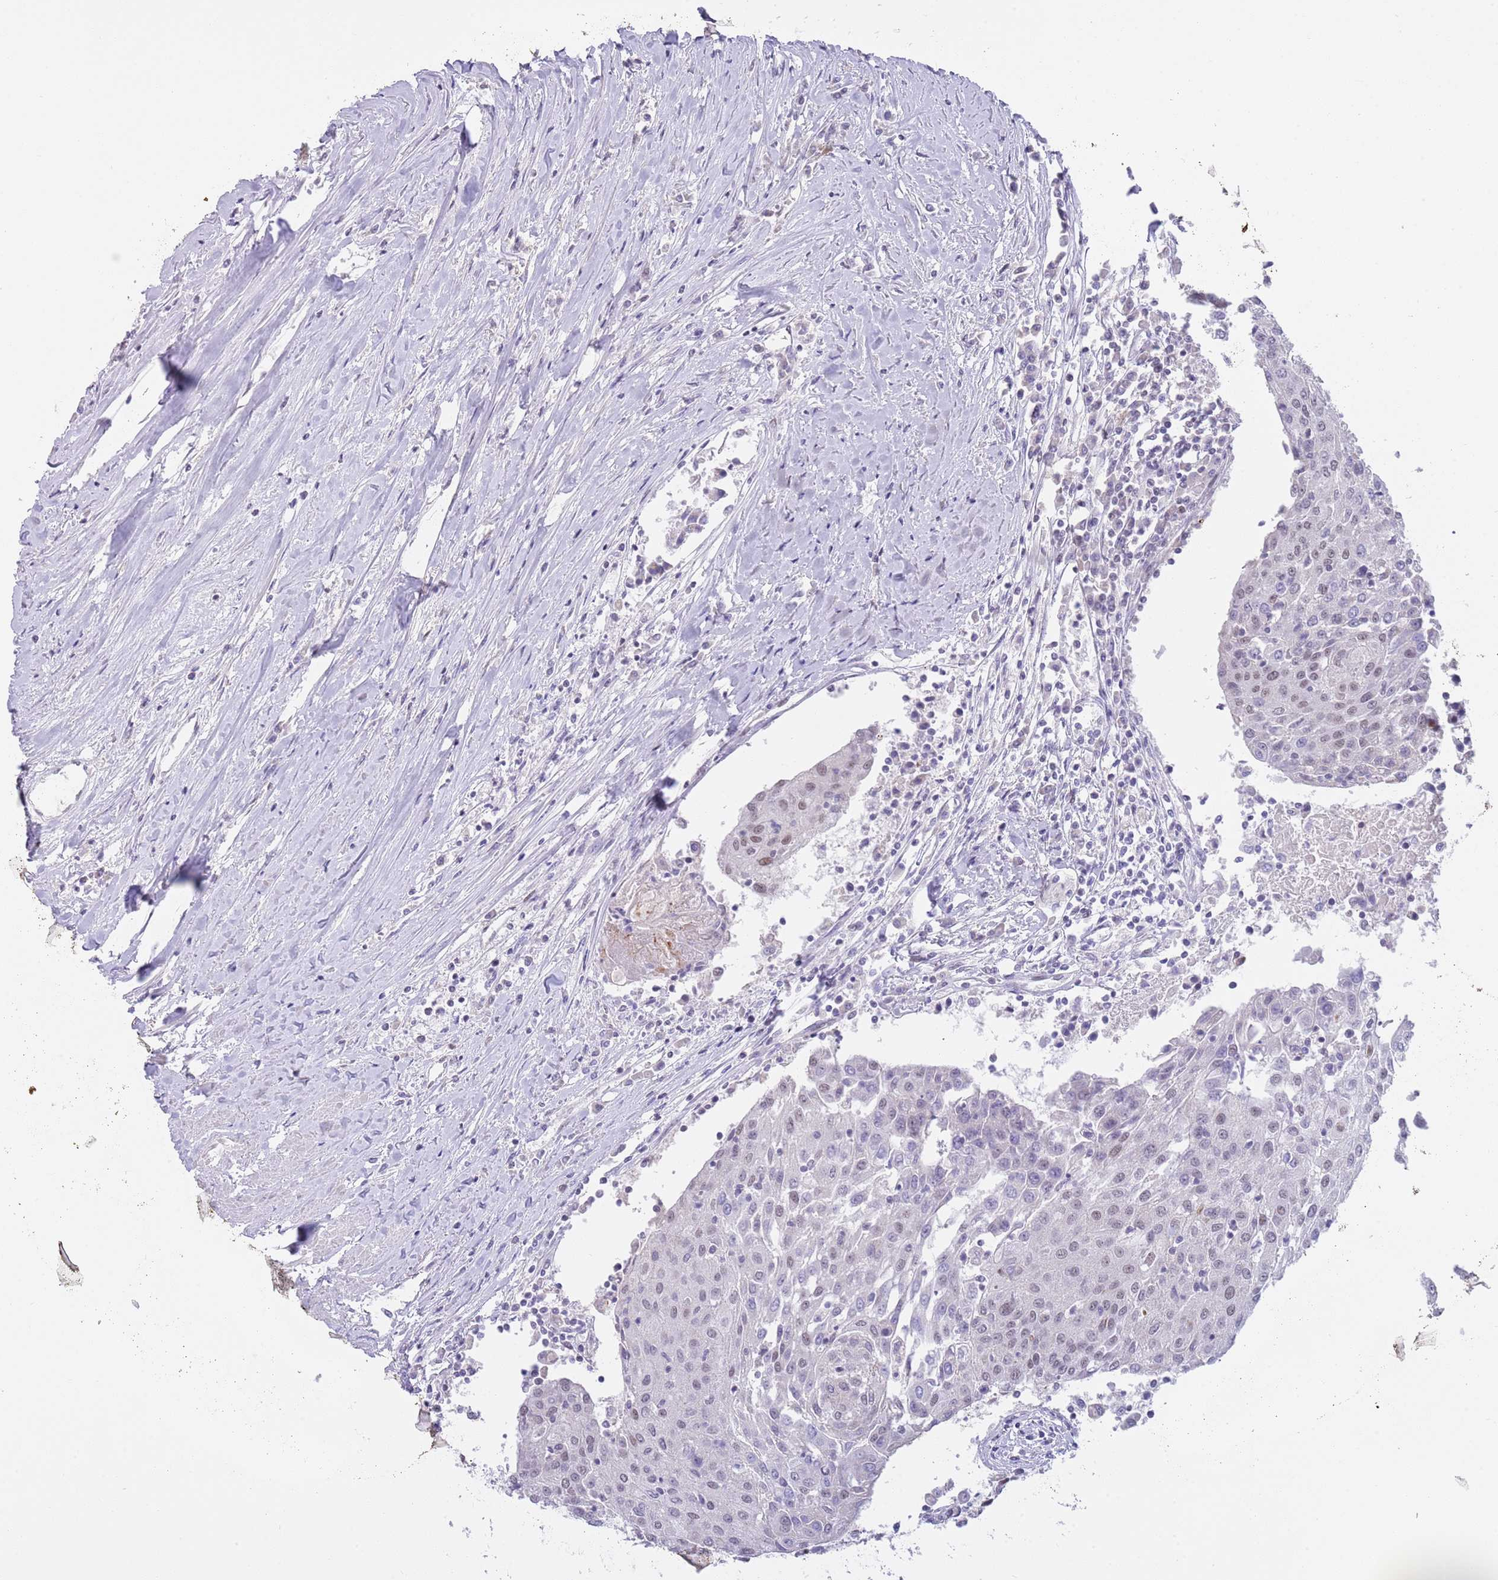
{"staining": {"intensity": "weak", "quantity": "25%-75%", "location": "nuclear"}, "tissue": "urothelial cancer", "cell_type": "Tumor cells", "image_type": "cancer", "snomed": [{"axis": "morphology", "description": "Urothelial carcinoma, High grade"}, {"axis": "topography", "description": "Urinary bladder"}], "caption": "Tumor cells display weak nuclear expression in about 25%-75% of cells in urothelial carcinoma (high-grade). The staining is performed using DAB brown chromogen to label protein expression. The nuclei are counter-stained blue using hematoxylin.", "gene": "RFX1", "patient": {"sex": "female", "age": 85}}